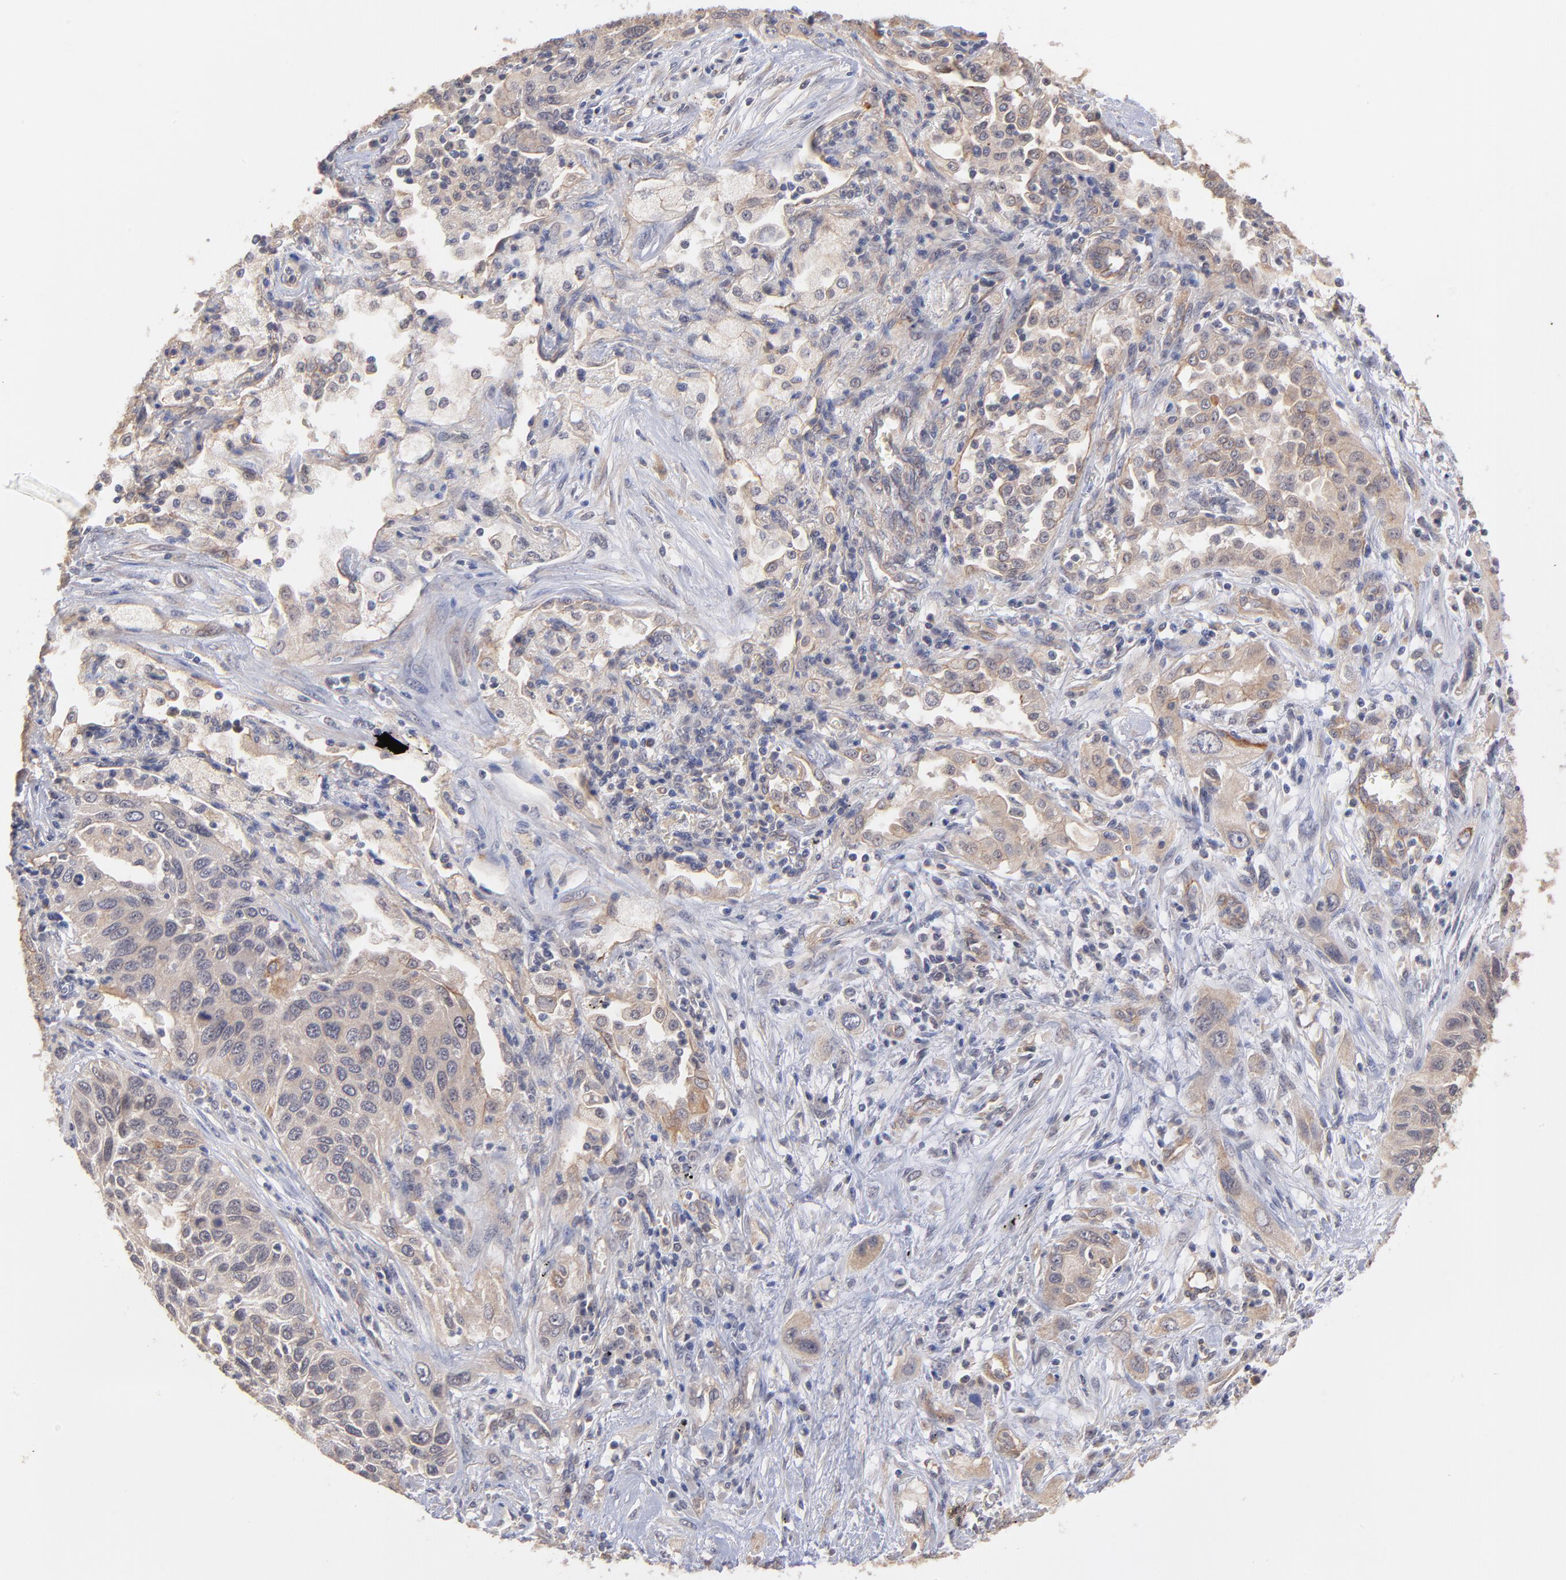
{"staining": {"intensity": "weak", "quantity": ">75%", "location": "cytoplasmic/membranous"}, "tissue": "lung cancer", "cell_type": "Tumor cells", "image_type": "cancer", "snomed": [{"axis": "morphology", "description": "Squamous cell carcinoma, NOS"}, {"axis": "topography", "description": "Lung"}], "caption": "Weak cytoplasmic/membranous positivity for a protein is present in approximately >75% of tumor cells of squamous cell carcinoma (lung) using IHC.", "gene": "STAP2", "patient": {"sex": "female", "age": 76}}